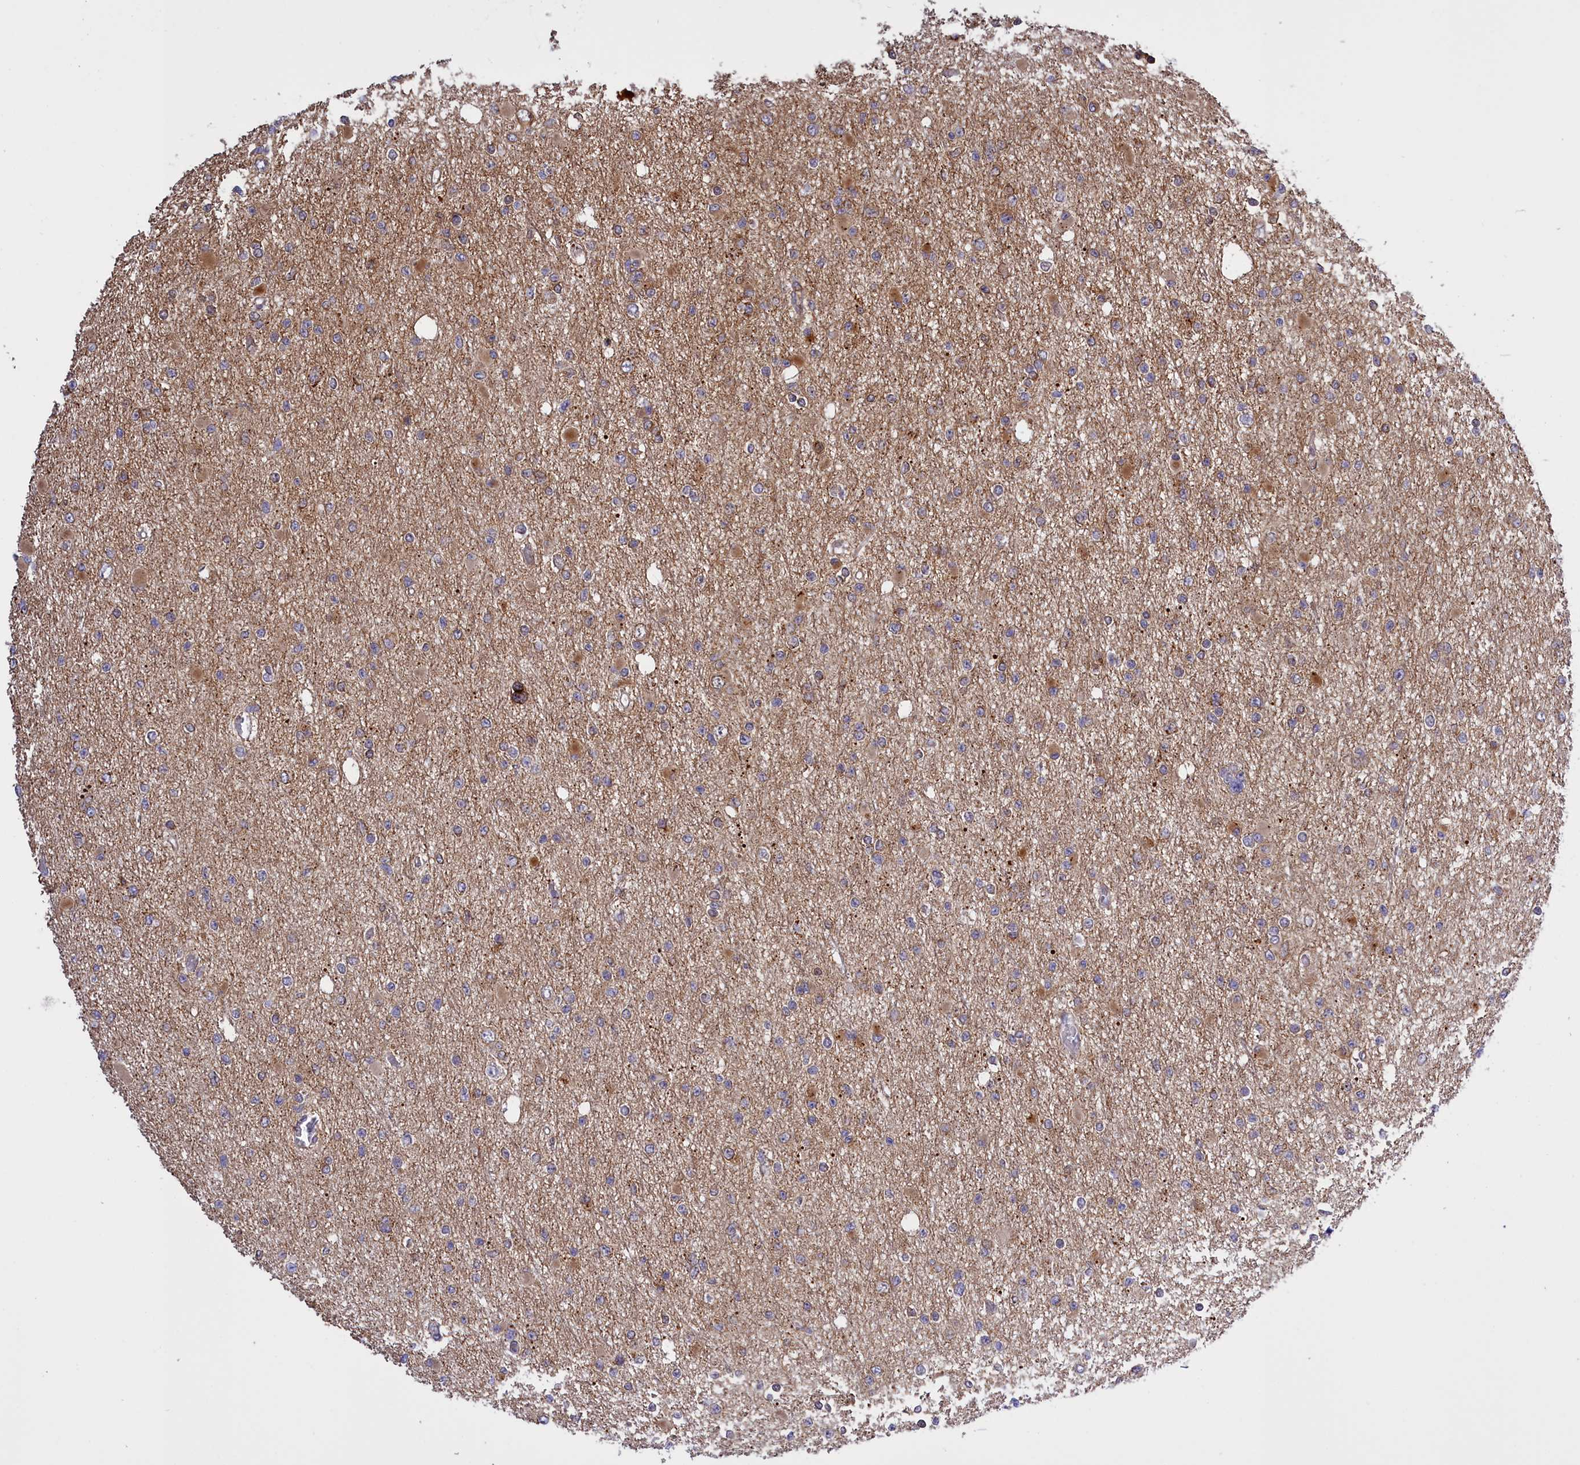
{"staining": {"intensity": "moderate", "quantity": "25%-75%", "location": "cytoplasmic/membranous"}, "tissue": "glioma", "cell_type": "Tumor cells", "image_type": "cancer", "snomed": [{"axis": "morphology", "description": "Glioma, malignant, Low grade"}, {"axis": "topography", "description": "Brain"}], "caption": "Glioma stained with a protein marker displays moderate staining in tumor cells.", "gene": "RRAD", "patient": {"sex": "female", "age": 22}}